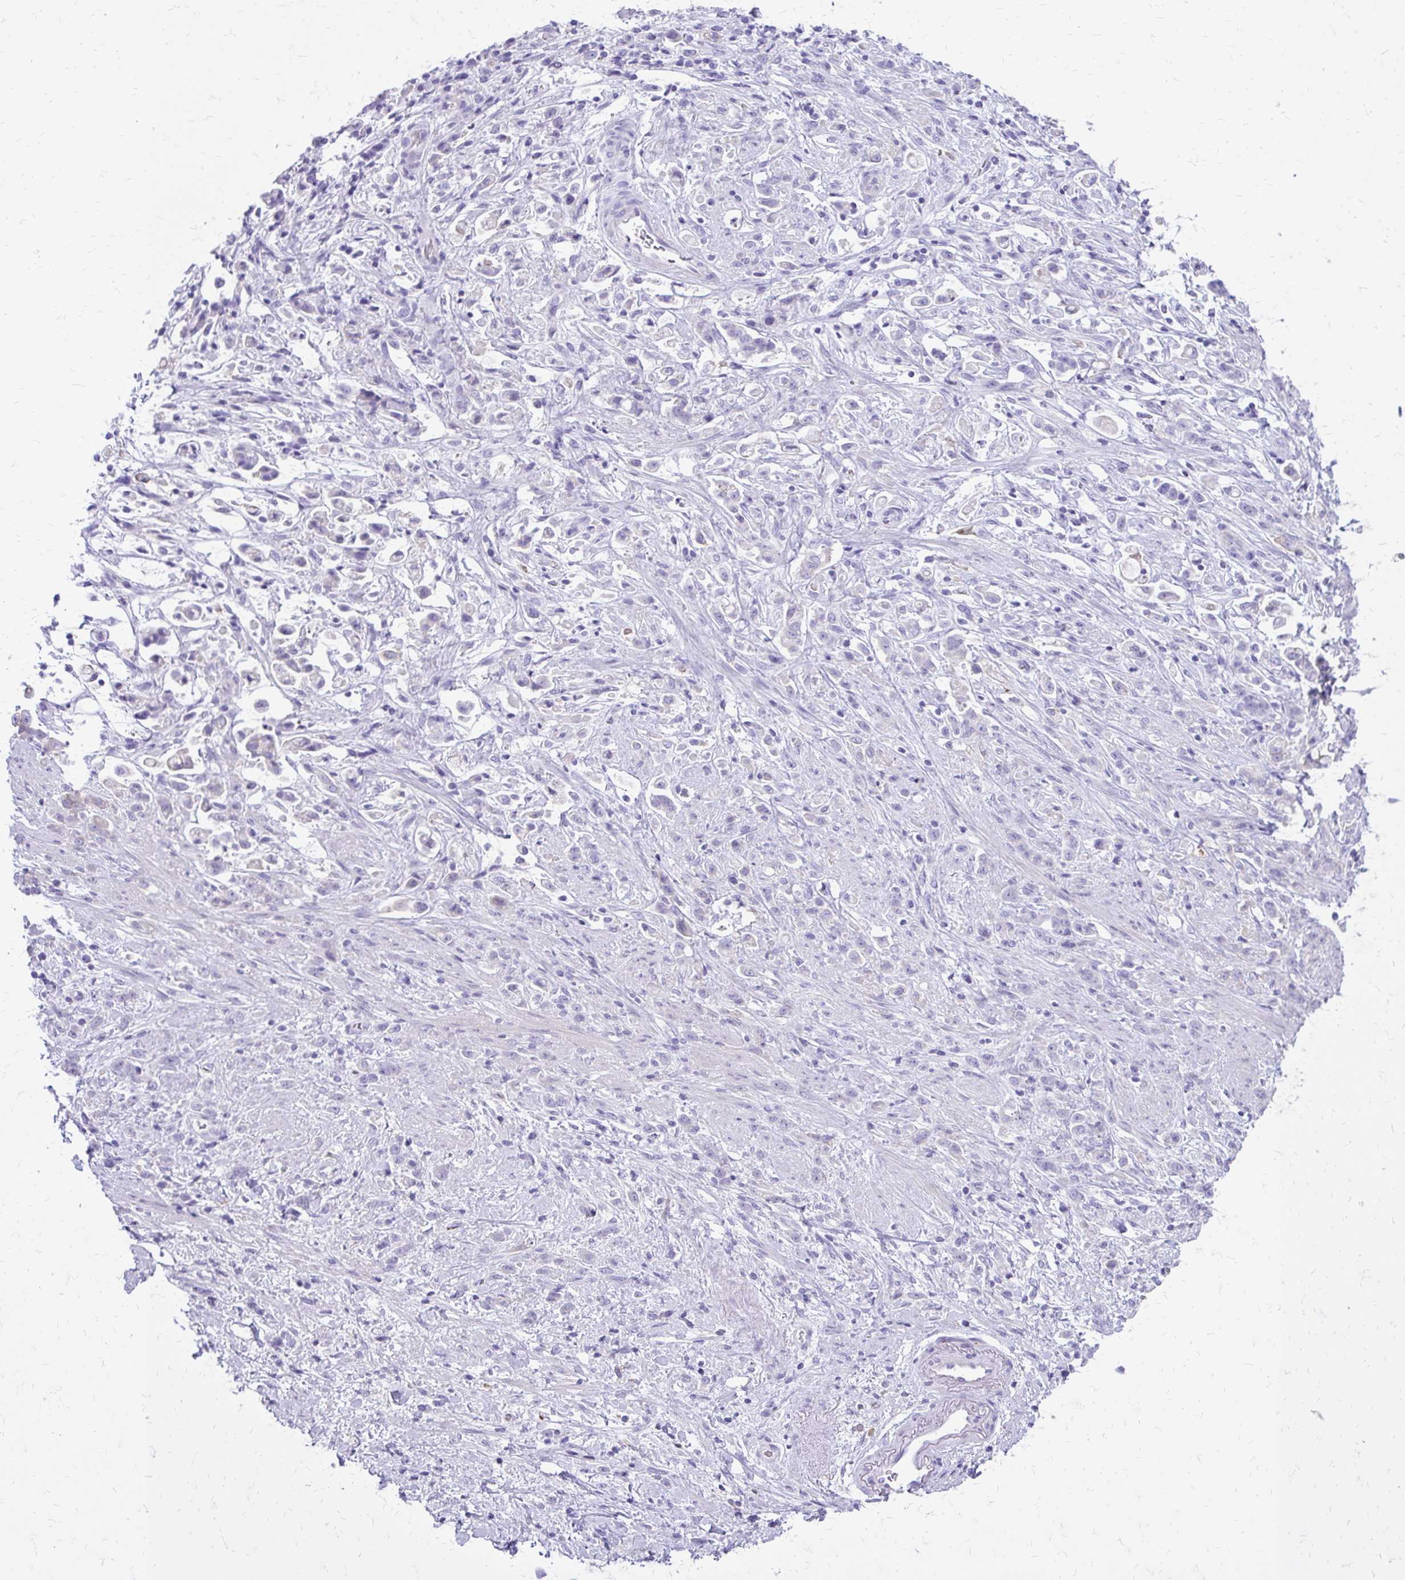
{"staining": {"intensity": "negative", "quantity": "none", "location": "none"}, "tissue": "stomach cancer", "cell_type": "Tumor cells", "image_type": "cancer", "snomed": [{"axis": "morphology", "description": "Adenocarcinoma, NOS"}, {"axis": "topography", "description": "Stomach"}], "caption": "DAB immunohistochemical staining of stomach cancer reveals no significant expression in tumor cells.", "gene": "SIGLEC11", "patient": {"sex": "female", "age": 60}}